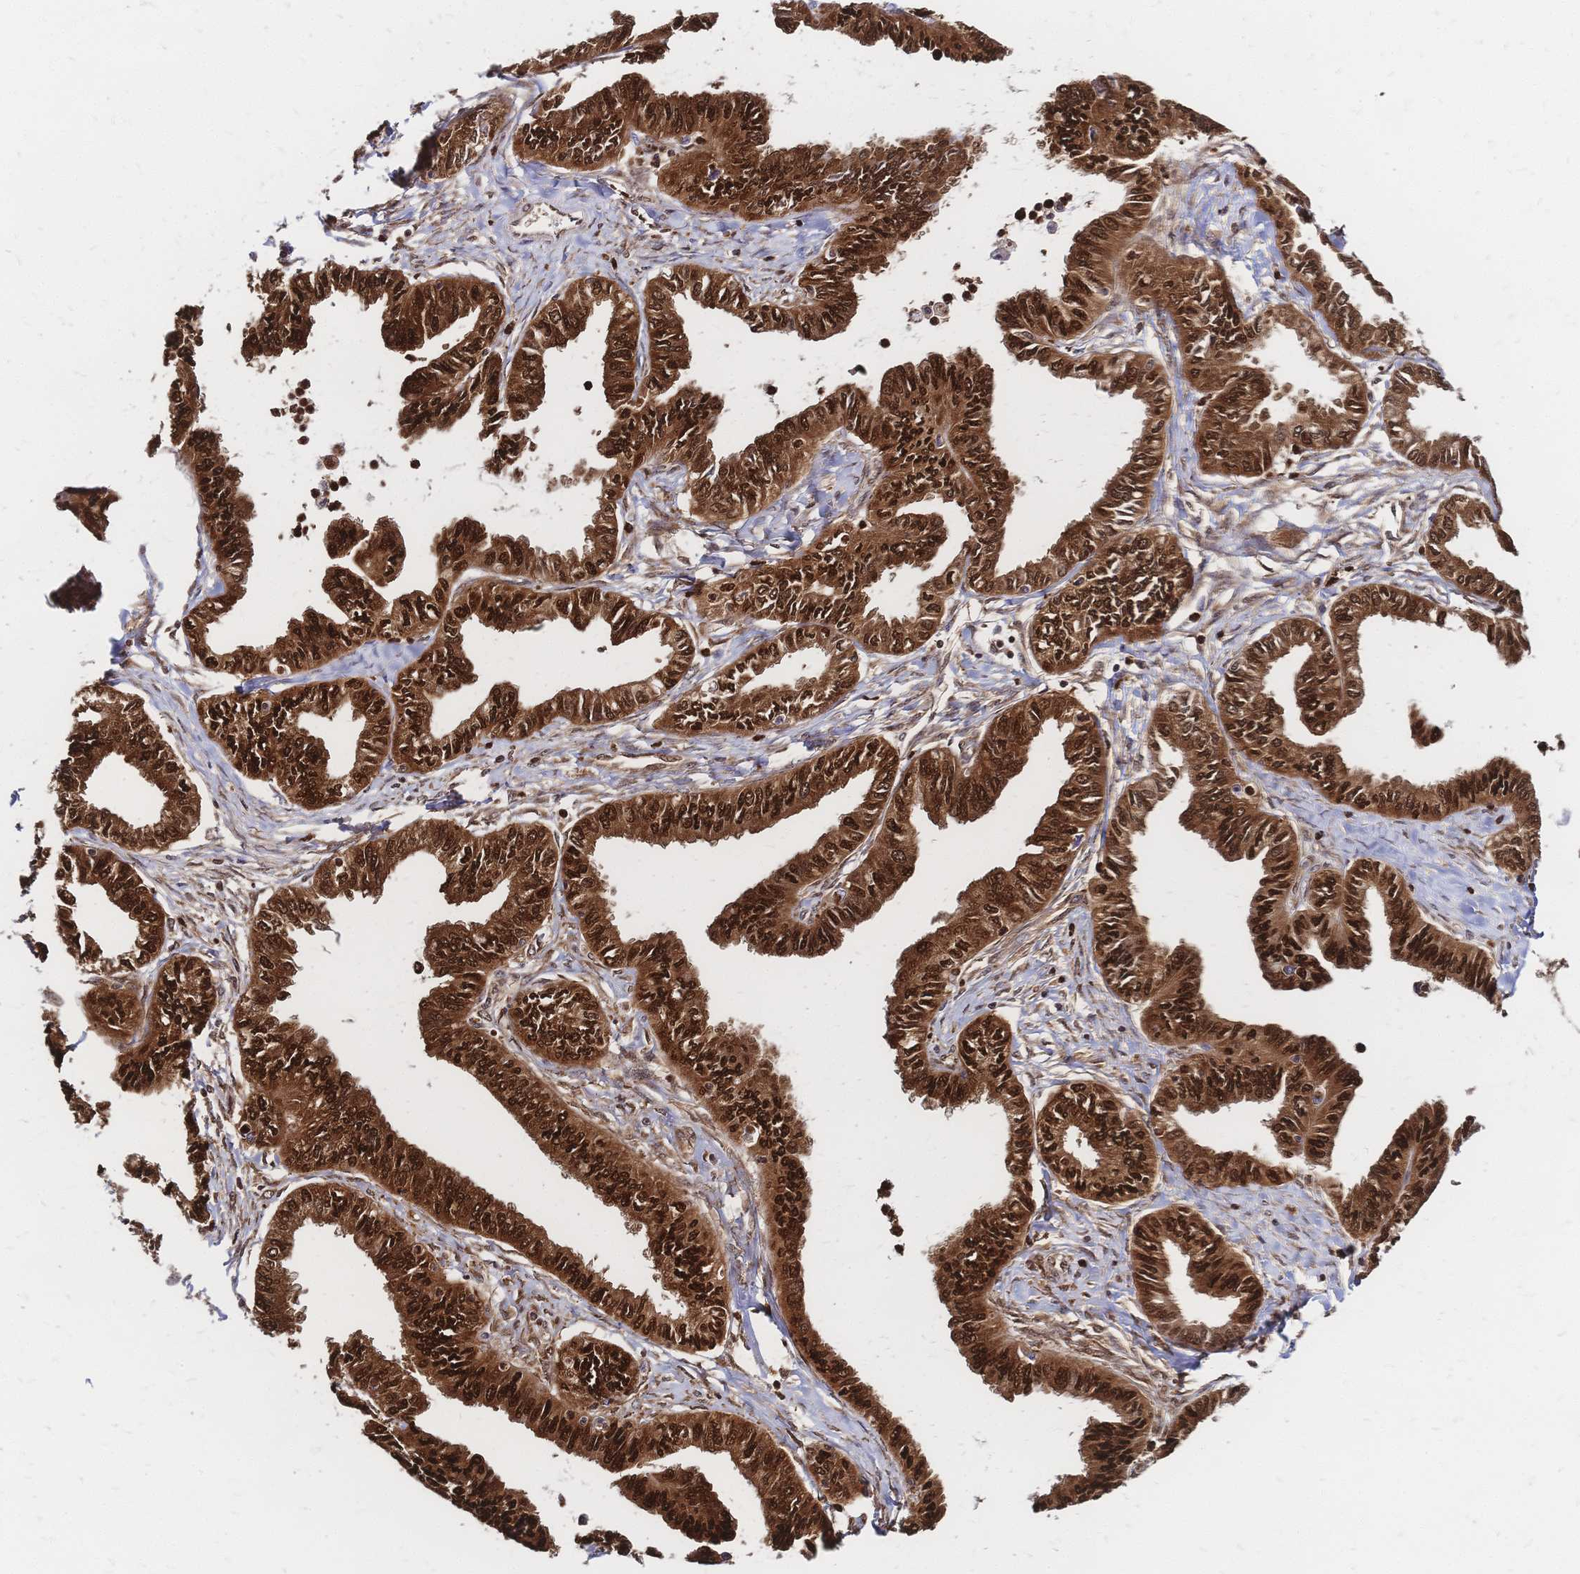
{"staining": {"intensity": "strong", "quantity": ">75%", "location": "cytoplasmic/membranous,nuclear"}, "tissue": "ovarian cancer", "cell_type": "Tumor cells", "image_type": "cancer", "snomed": [{"axis": "morphology", "description": "Carcinoma, endometroid"}, {"axis": "topography", "description": "Ovary"}], "caption": "About >75% of tumor cells in ovarian endometroid carcinoma reveal strong cytoplasmic/membranous and nuclear protein positivity as visualized by brown immunohistochemical staining.", "gene": "HDGF", "patient": {"sex": "female", "age": 70}}